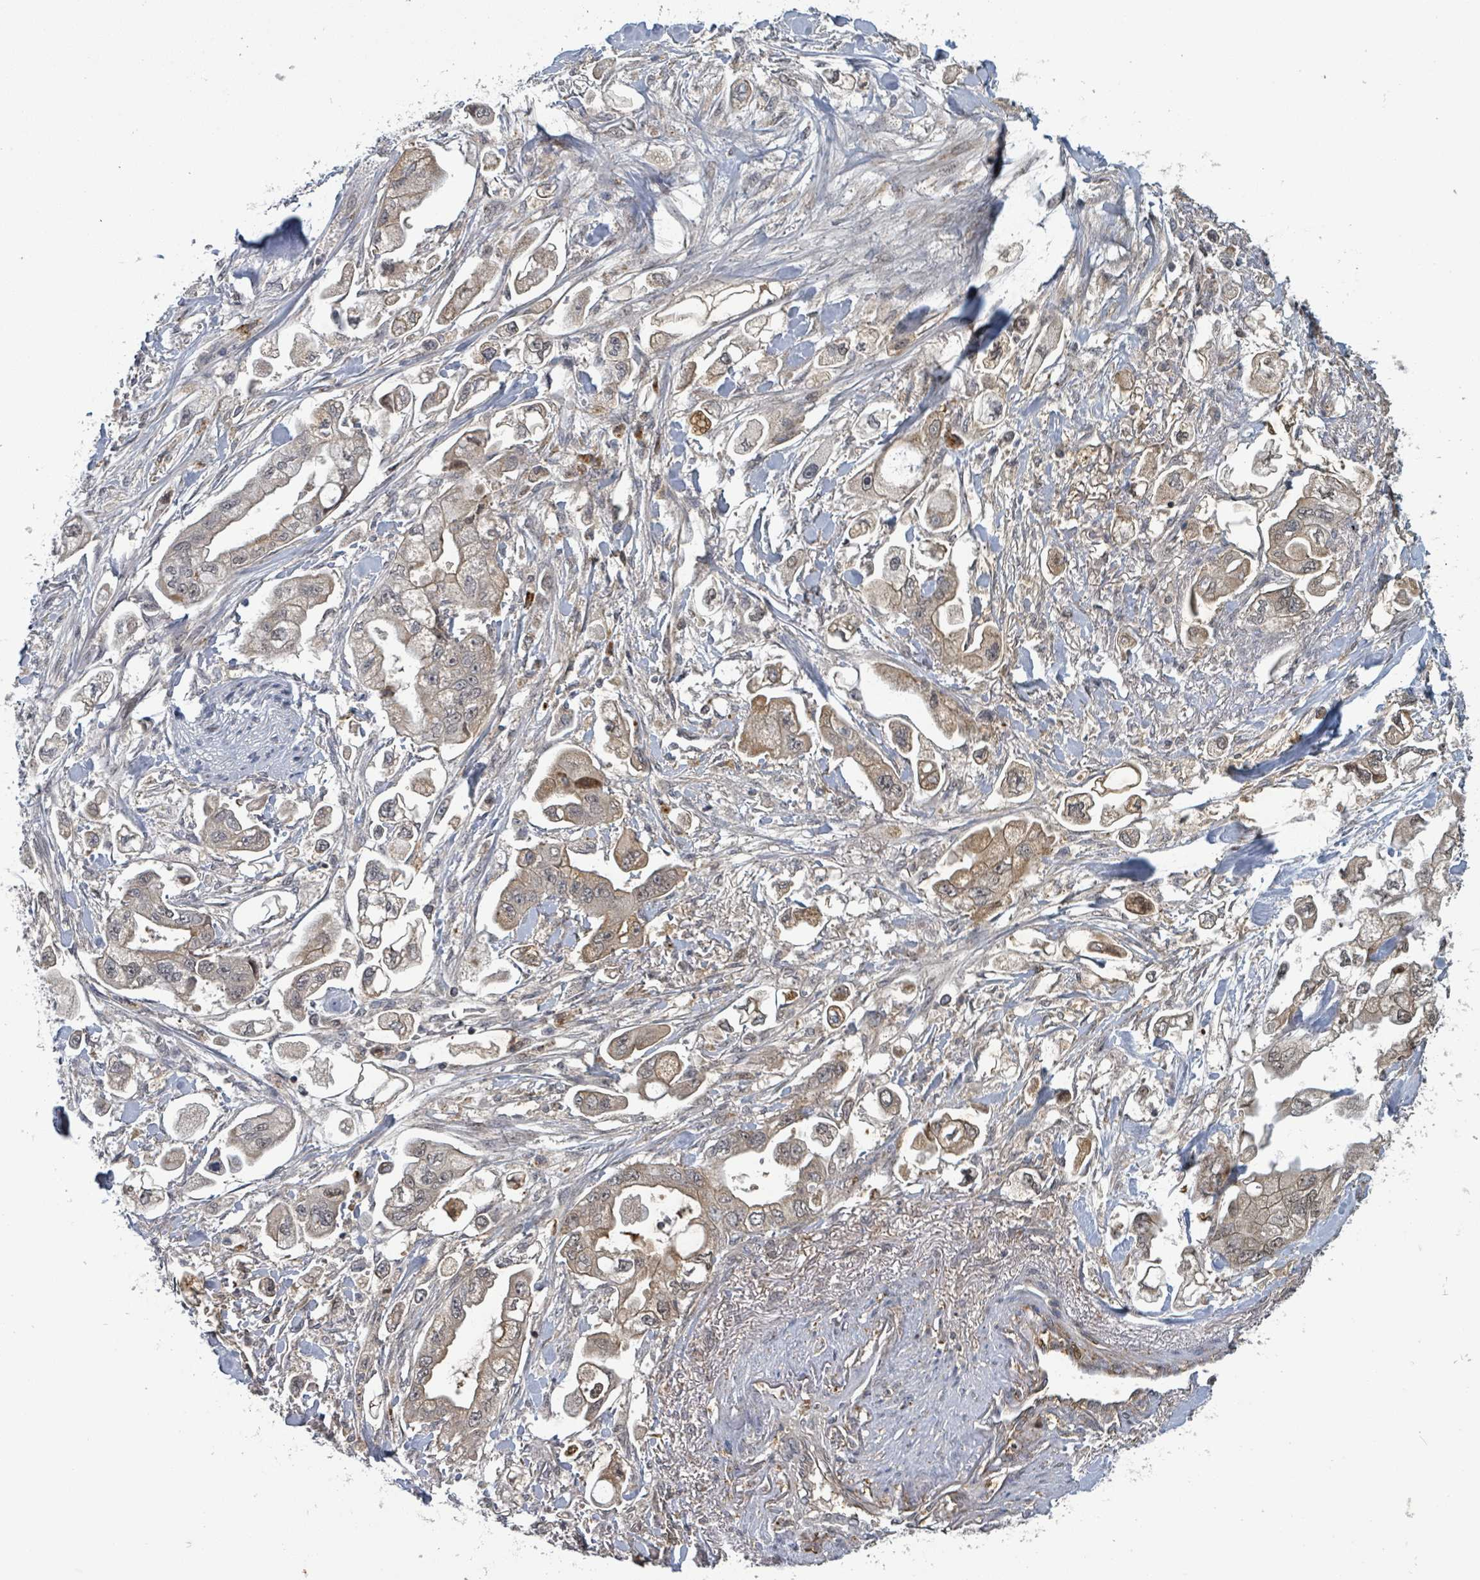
{"staining": {"intensity": "moderate", "quantity": "25%-75%", "location": "cytoplasmic/membranous"}, "tissue": "stomach cancer", "cell_type": "Tumor cells", "image_type": "cancer", "snomed": [{"axis": "morphology", "description": "Adenocarcinoma, NOS"}, {"axis": "topography", "description": "Stomach"}], "caption": "IHC staining of stomach cancer, which exhibits medium levels of moderate cytoplasmic/membranous expression in approximately 25%-75% of tumor cells indicating moderate cytoplasmic/membranous protein expression. The staining was performed using DAB (brown) for protein detection and nuclei were counterstained in hematoxylin (blue).", "gene": "GTF3C1", "patient": {"sex": "male", "age": 62}}